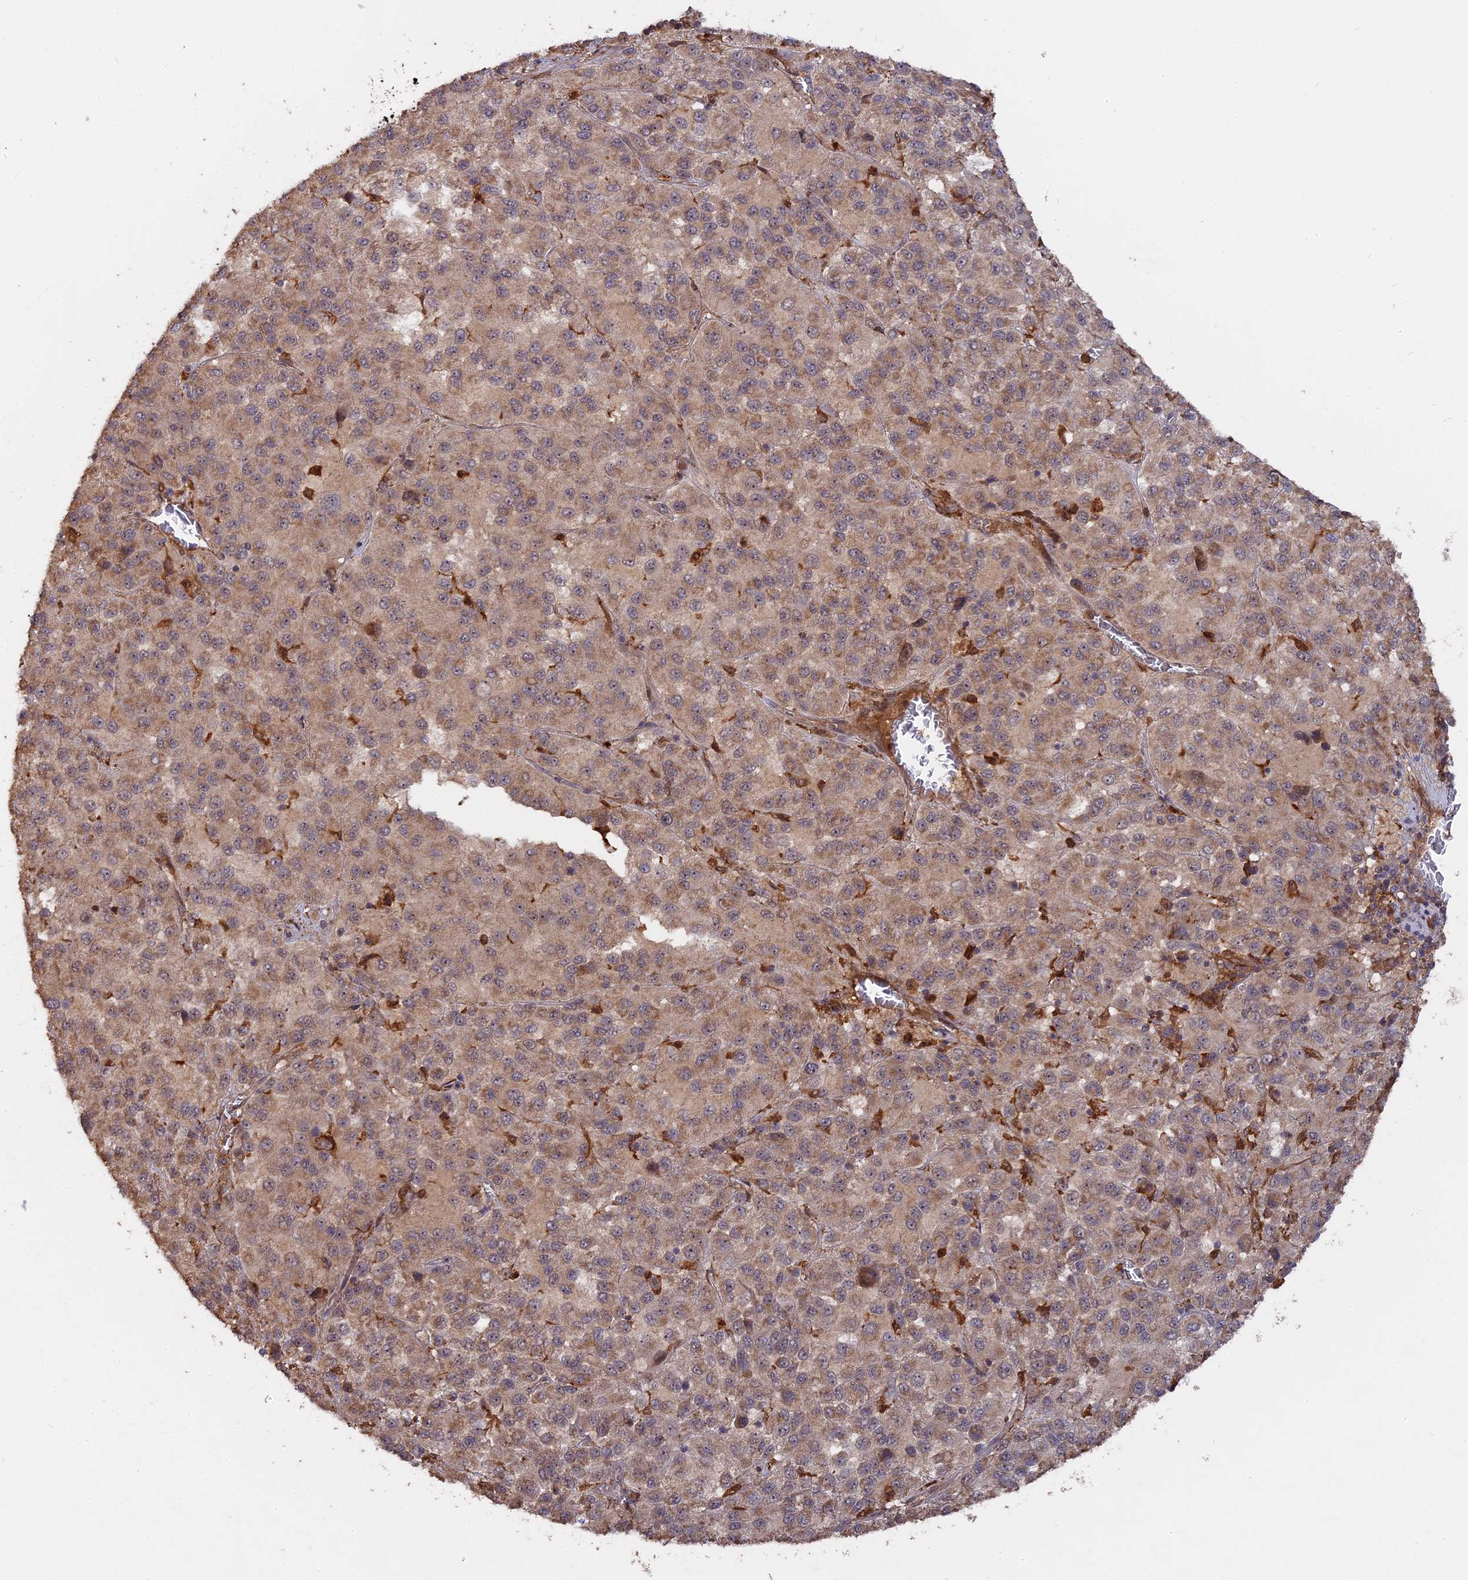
{"staining": {"intensity": "weak", "quantity": "25%-75%", "location": "cytoplasmic/membranous"}, "tissue": "melanoma", "cell_type": "Tumor cells", "image_type": "cancer", "snomed": [{"axis": "morphology", "description": "Malignant melanoma, Metastatic site"}, {"axis": "topography", "description": "Lung"}], "caption": "Melanoma tissue reveals weak cytoplasmic/membranous expression in about 25%-75% of tumor cells", "gene": "SAC3D1", "patient": {"sex": "male", "age": 64}}